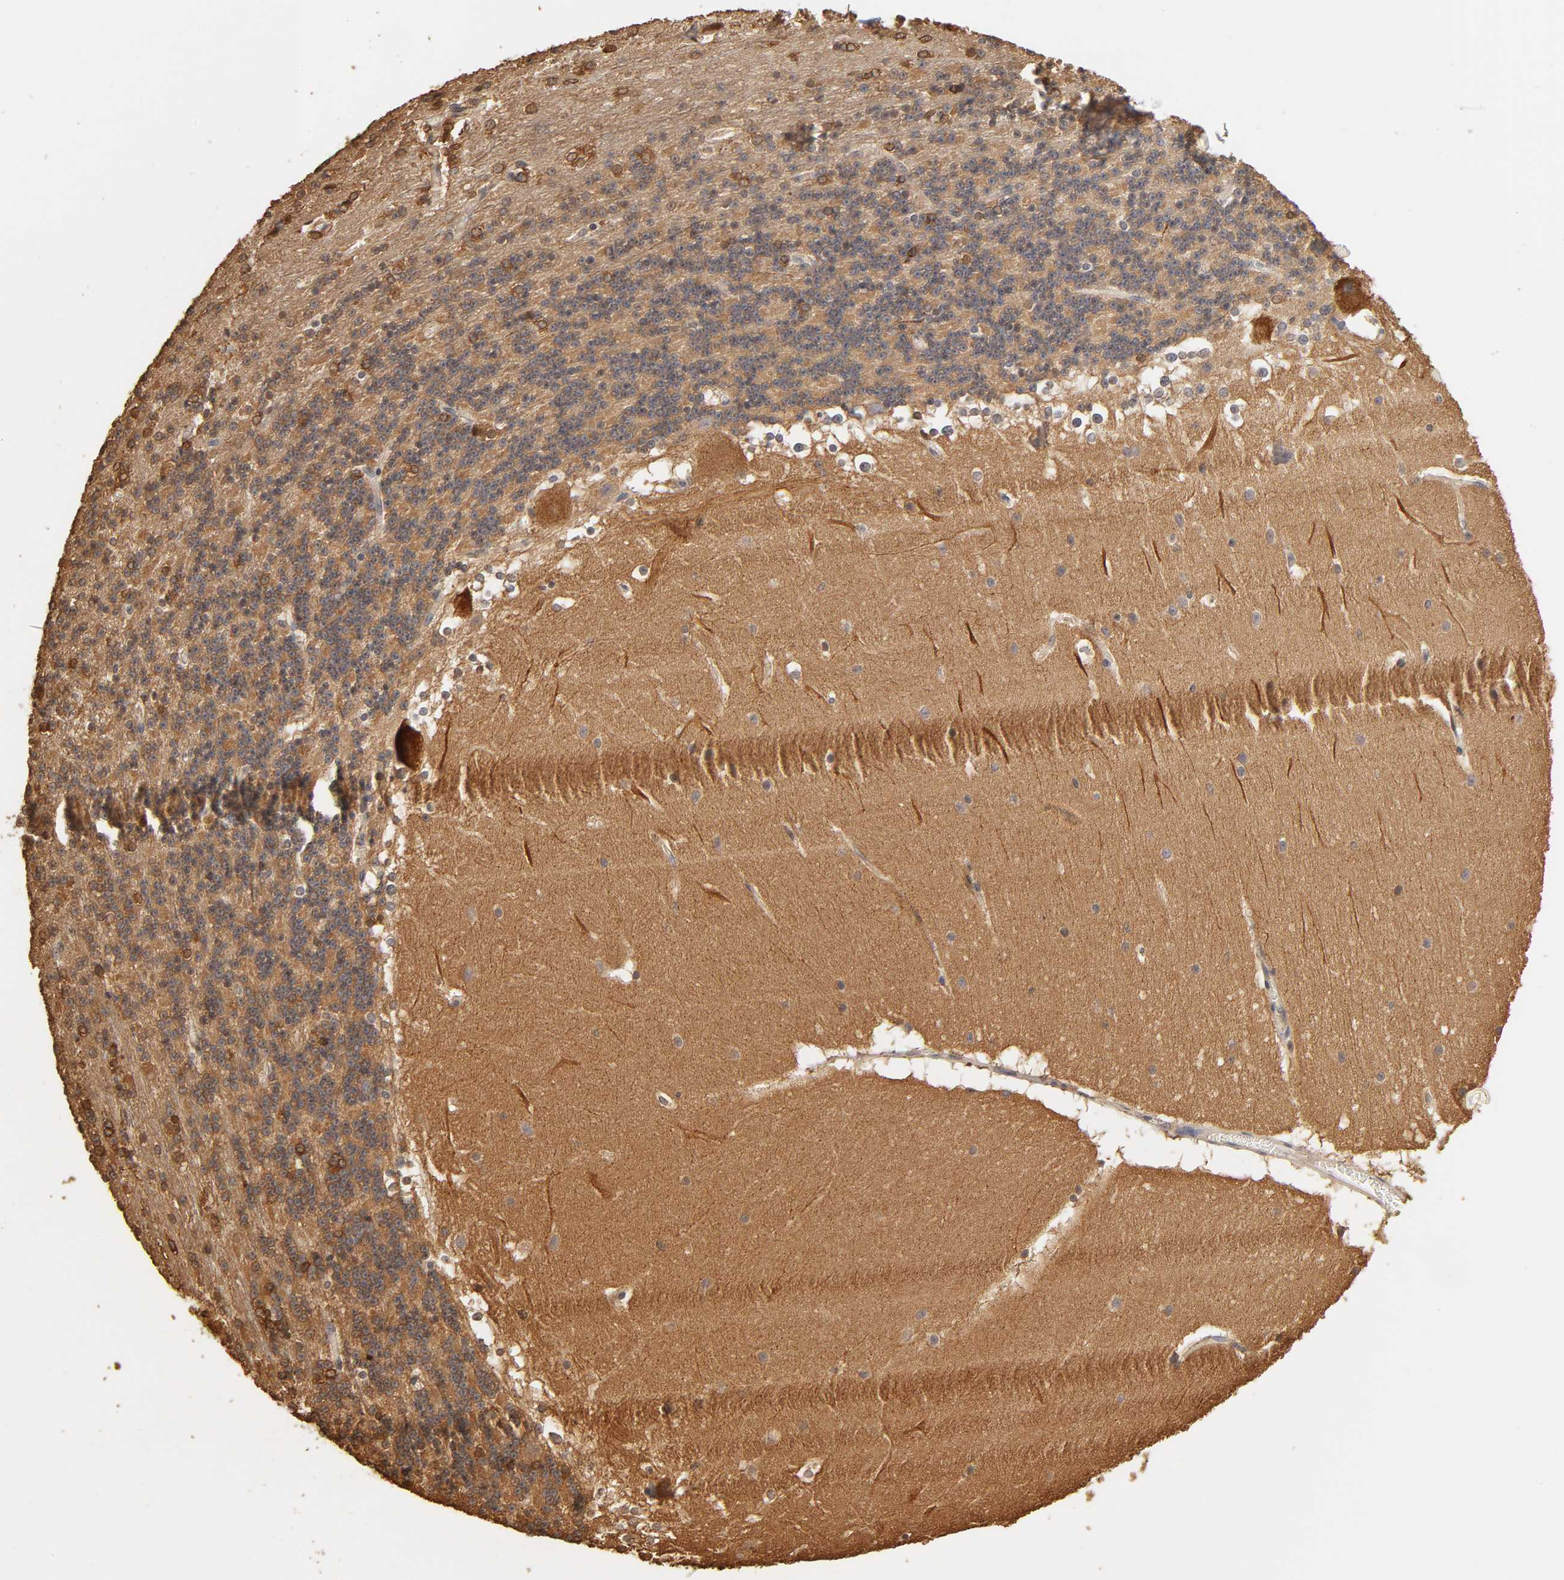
{"staining": {"intensity": "strong", "quantity": "<25%", "location": "cytoplasmic/membranous,nuclear"}, "tissue": "cerebellum", "cell_type": "Cells in granular layer", "image_type": "normal", "snomed": [{"axis": "morphology", "description": "Normal tissue, NOS"}, {"axis": "topography", "description": "Cerebellum"}], "caption": "DAB immunohistochemical staining of benign cerebellum displays strong cytoplasmic/membranous,nuclear protein expression in approximately <25% of cells in granular layer.", "gene": "VSIG4", "patient": {"sex": "female", "age": 19}}